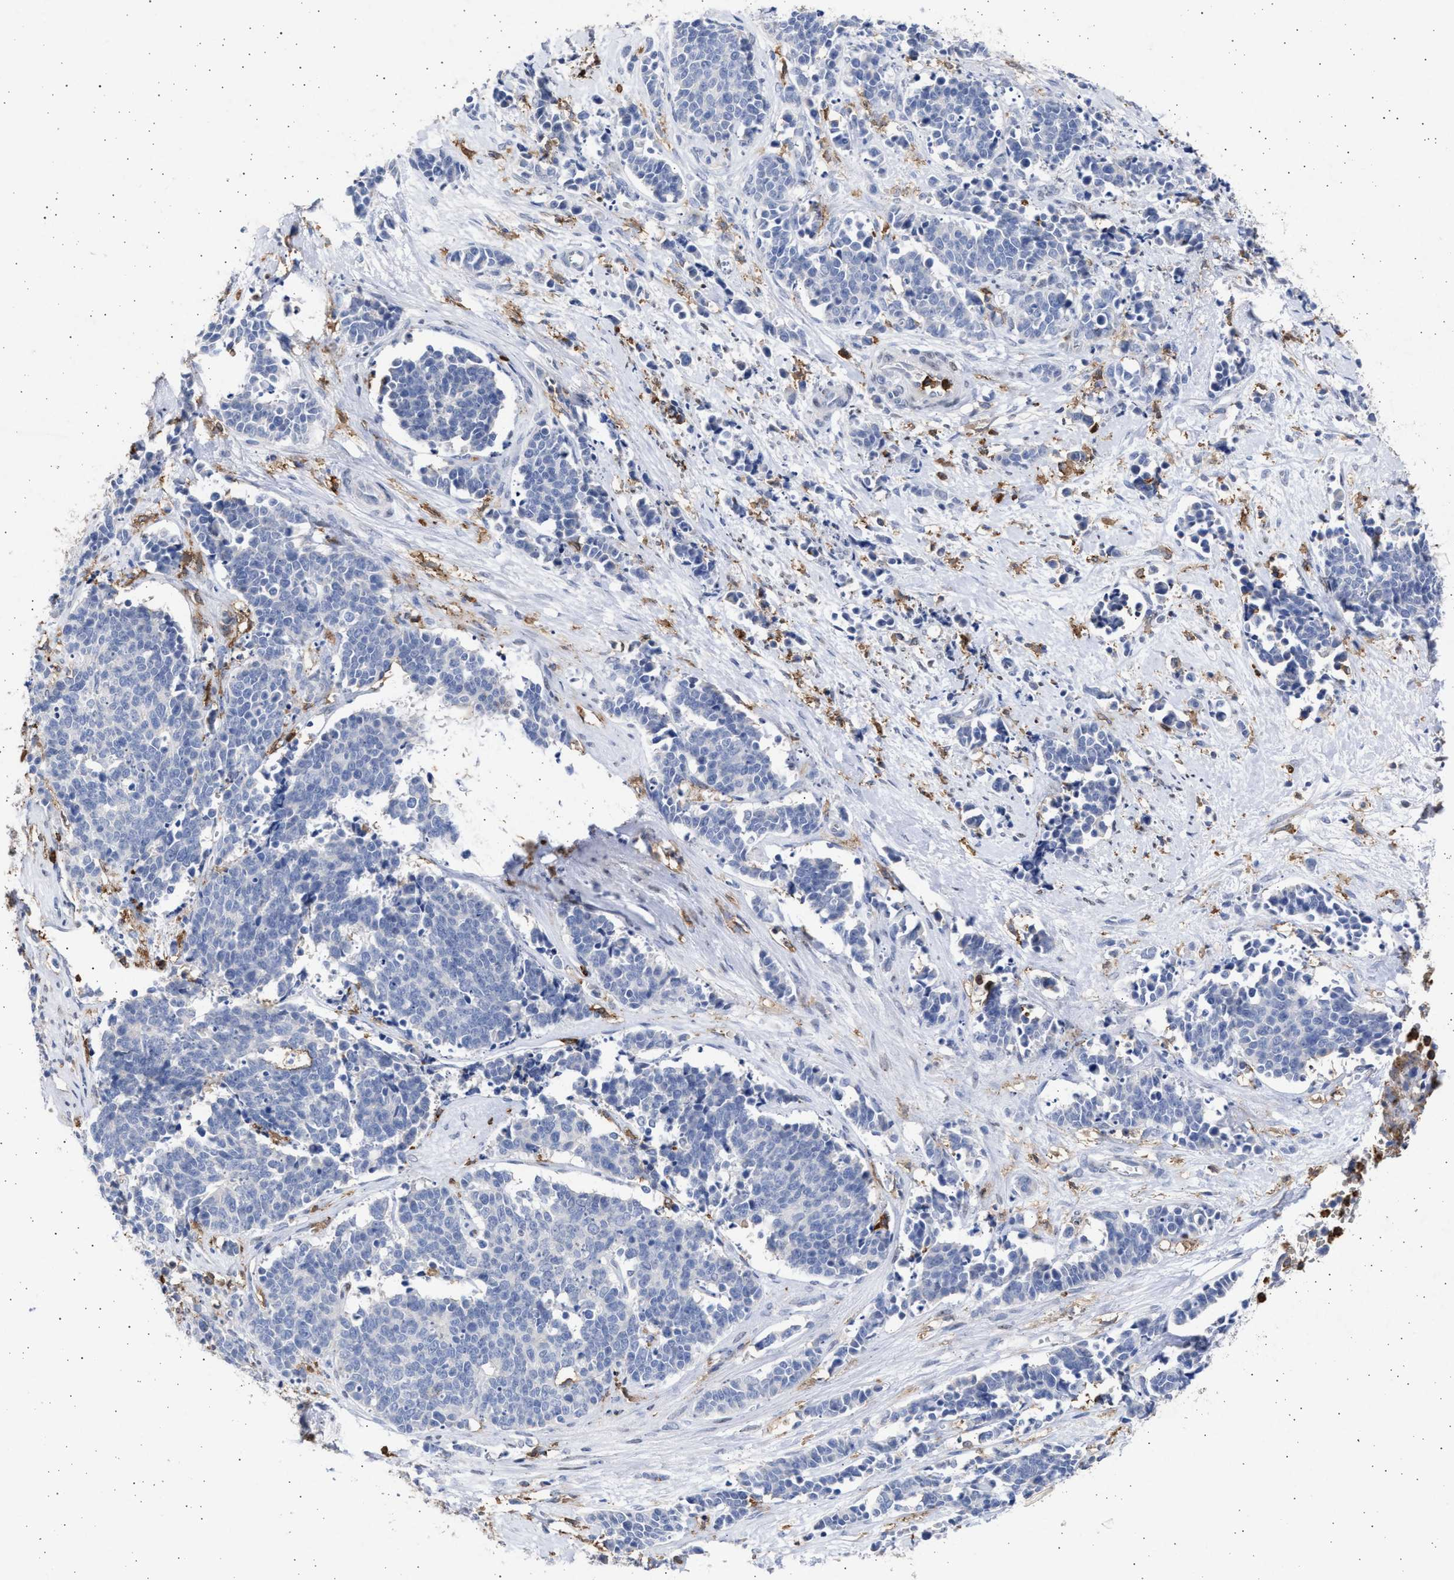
{"staining": {"intensity": "negative", "quantity": "none", "location": "none"}, "tissue": "cervical cancer", "cell_type": "Tumor cells", "image_type": "cancer", "snomed": [{"axis": "morphology", "description": "Squamous cell carcinoma, NOS"}, {"axis": "topography", "description": "Cervix"}], "caption": "This is an immunohistochemistry (IHC) photomicrograph of human cervical squamous cell carcinoma. There is no staining in tumor cells.", "gene": "FCER1A", "patient": {"sex": "female", "age": 35}}